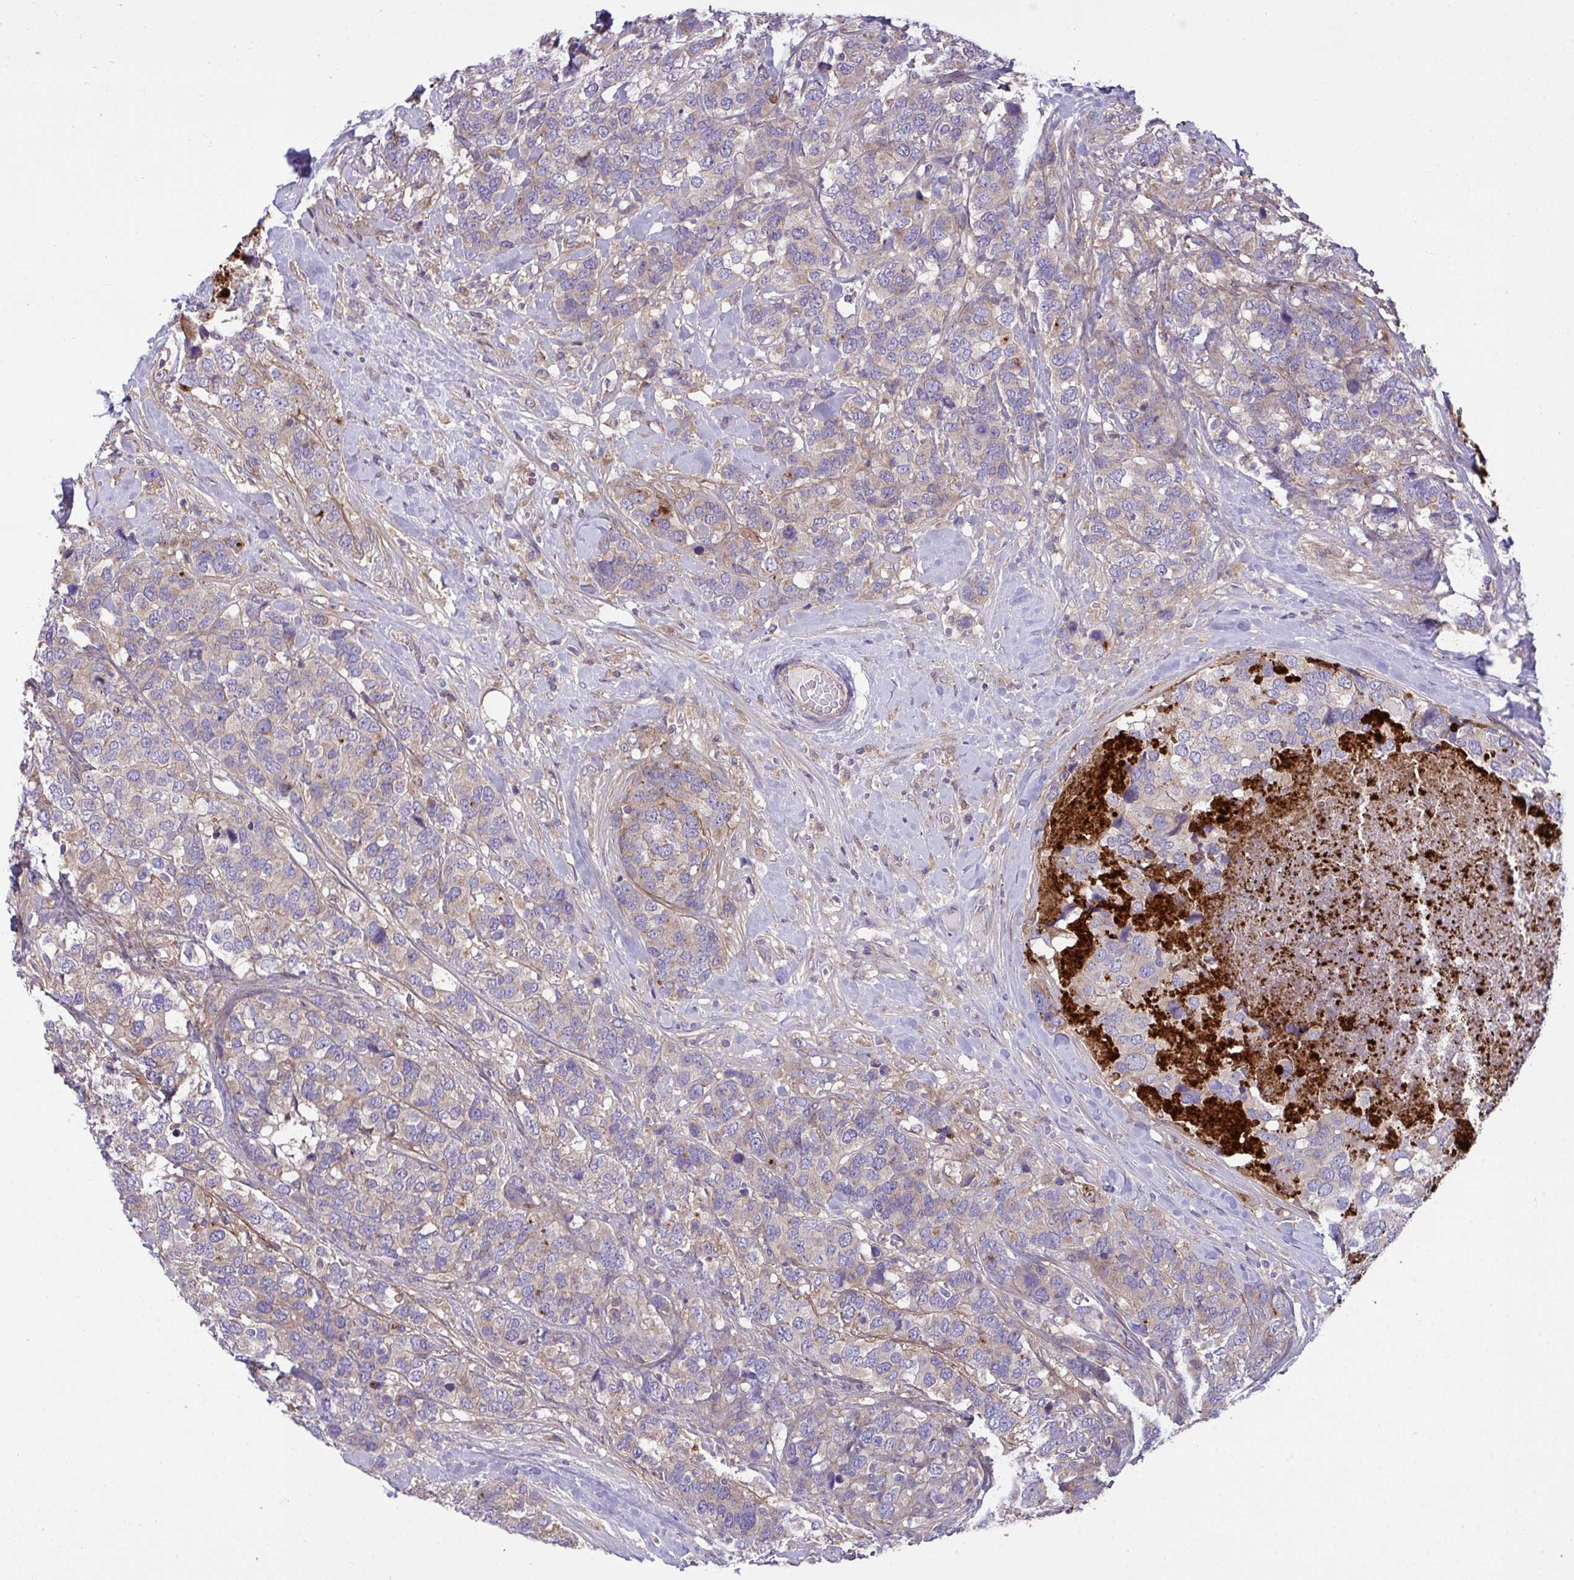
{"staining": {"intensity": "negative", "quantity": "none", "location": "none"}, "tissue": "breast cancer", "cell_type": "Tumor cells", "image_type": "cancer", "snomed": [{"axis": "morphology", "description": "Lobular carcinoma"}, {"axis": "topography", "description": "Breast"}], "caption": "An image of human lobular carcinoma (breast) is negative for staining in tumor cells.", "gene": "GRB14", "patient": {"sex": "female", "age": 59}}